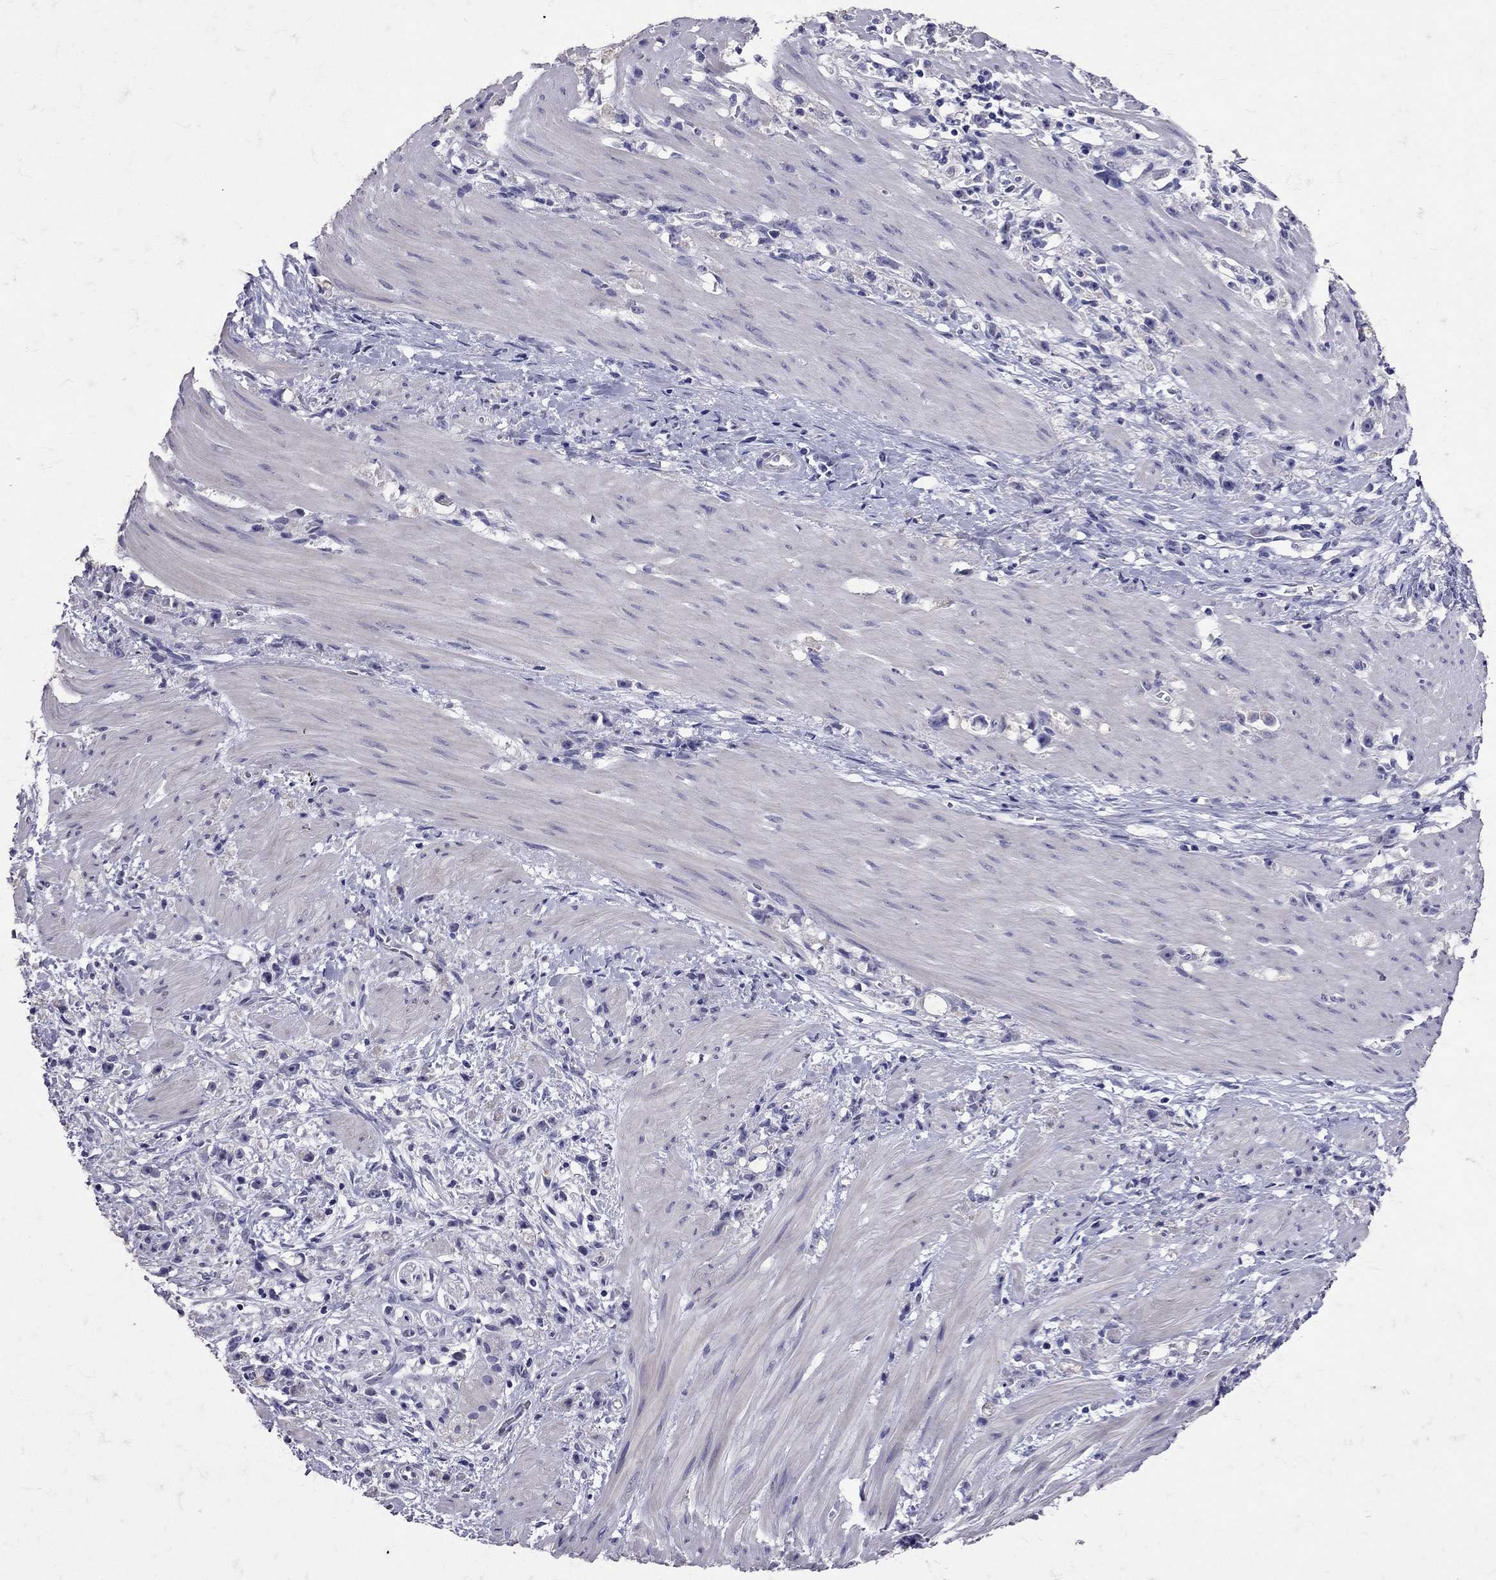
{"staining": {"intensity": "negative", "quantity": "none", "location": "none"}, "tissue": "stomach cancer", "cell_type": "Tumor cells", "image_type": "cancer", "snomed": [{"axis": "morphology", "description": "Adenocarcinoma, NOS"}, {"axis": "topography", "description": "Stomach"}], "caption": "A high-resolution photomicrograph shows IHC staining of stomach adenocarcinoma, which reveals no significant expression in tumor cells. (Immunohistochemistry (ihc), brightfield microscopy, high magnification).", "gene": "SST", "patient": {"sex": "female", "age": 59}}